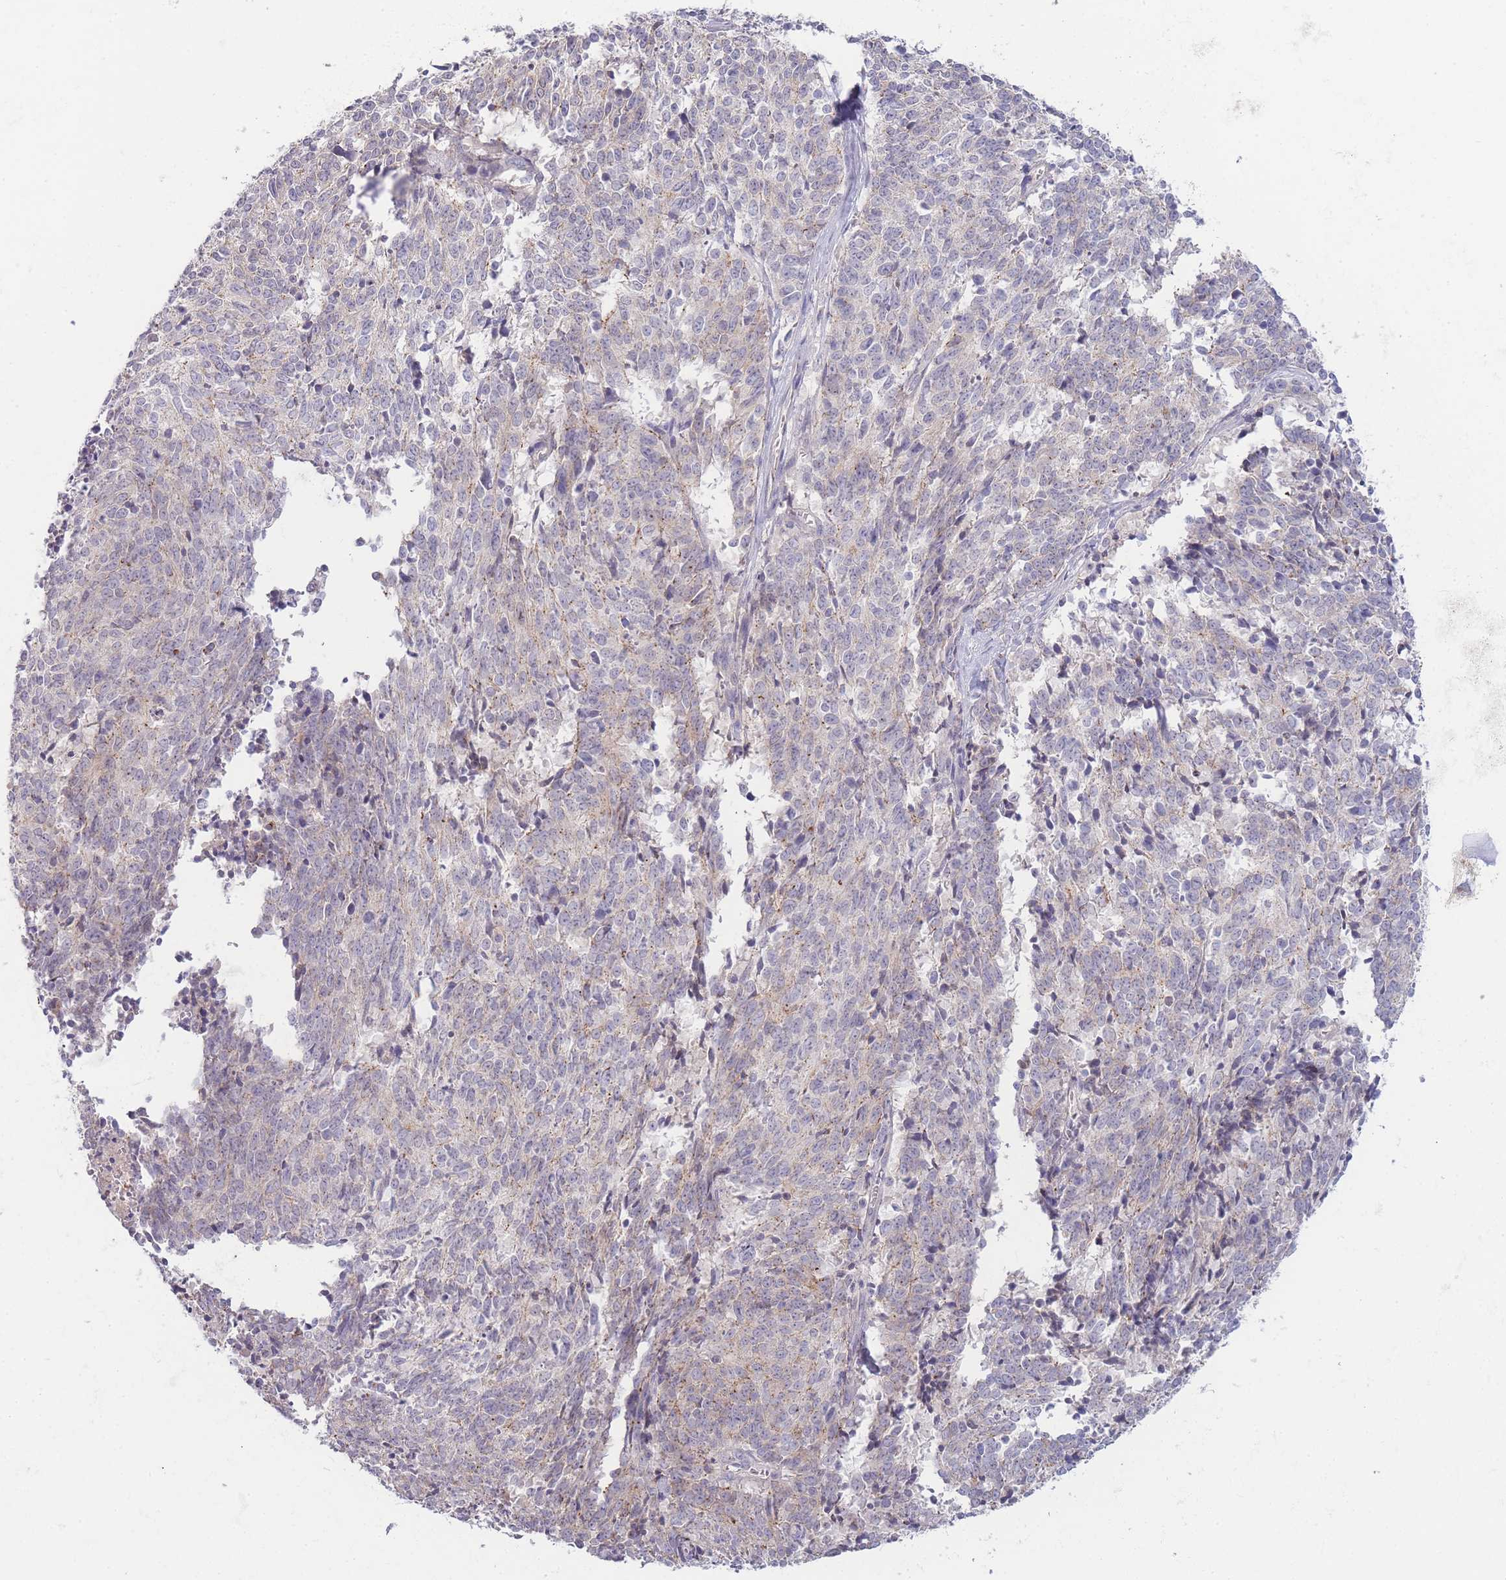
{"staining": {"intensity": "weak", "quantity": "25%-75%", "location": "cytoplasmic/membranous"}, "tissue": "cervical cancer", "cell_type": "Tumor cells", "image_type": "cancer", "snomed": [{"axis": "morphology", "description": "Squamous cell carcinoma, NOS"}, {"axis": "topography", "description": "Cervix"}], "caption": "Immunohistochemistry (IHC) photomicrograph of neoplastic tissue: squamous cell carcinoma (cervical) stained using immunohistochemistry (IHC) shows low levels of weak protein expression localized specifically in the cytoplasmic/membranous of tumor cells, appearing as a cytoplasmic/membranous brown color.", "gene": "SPHKAP", "patient": {"sex": "female", "age": 29}}